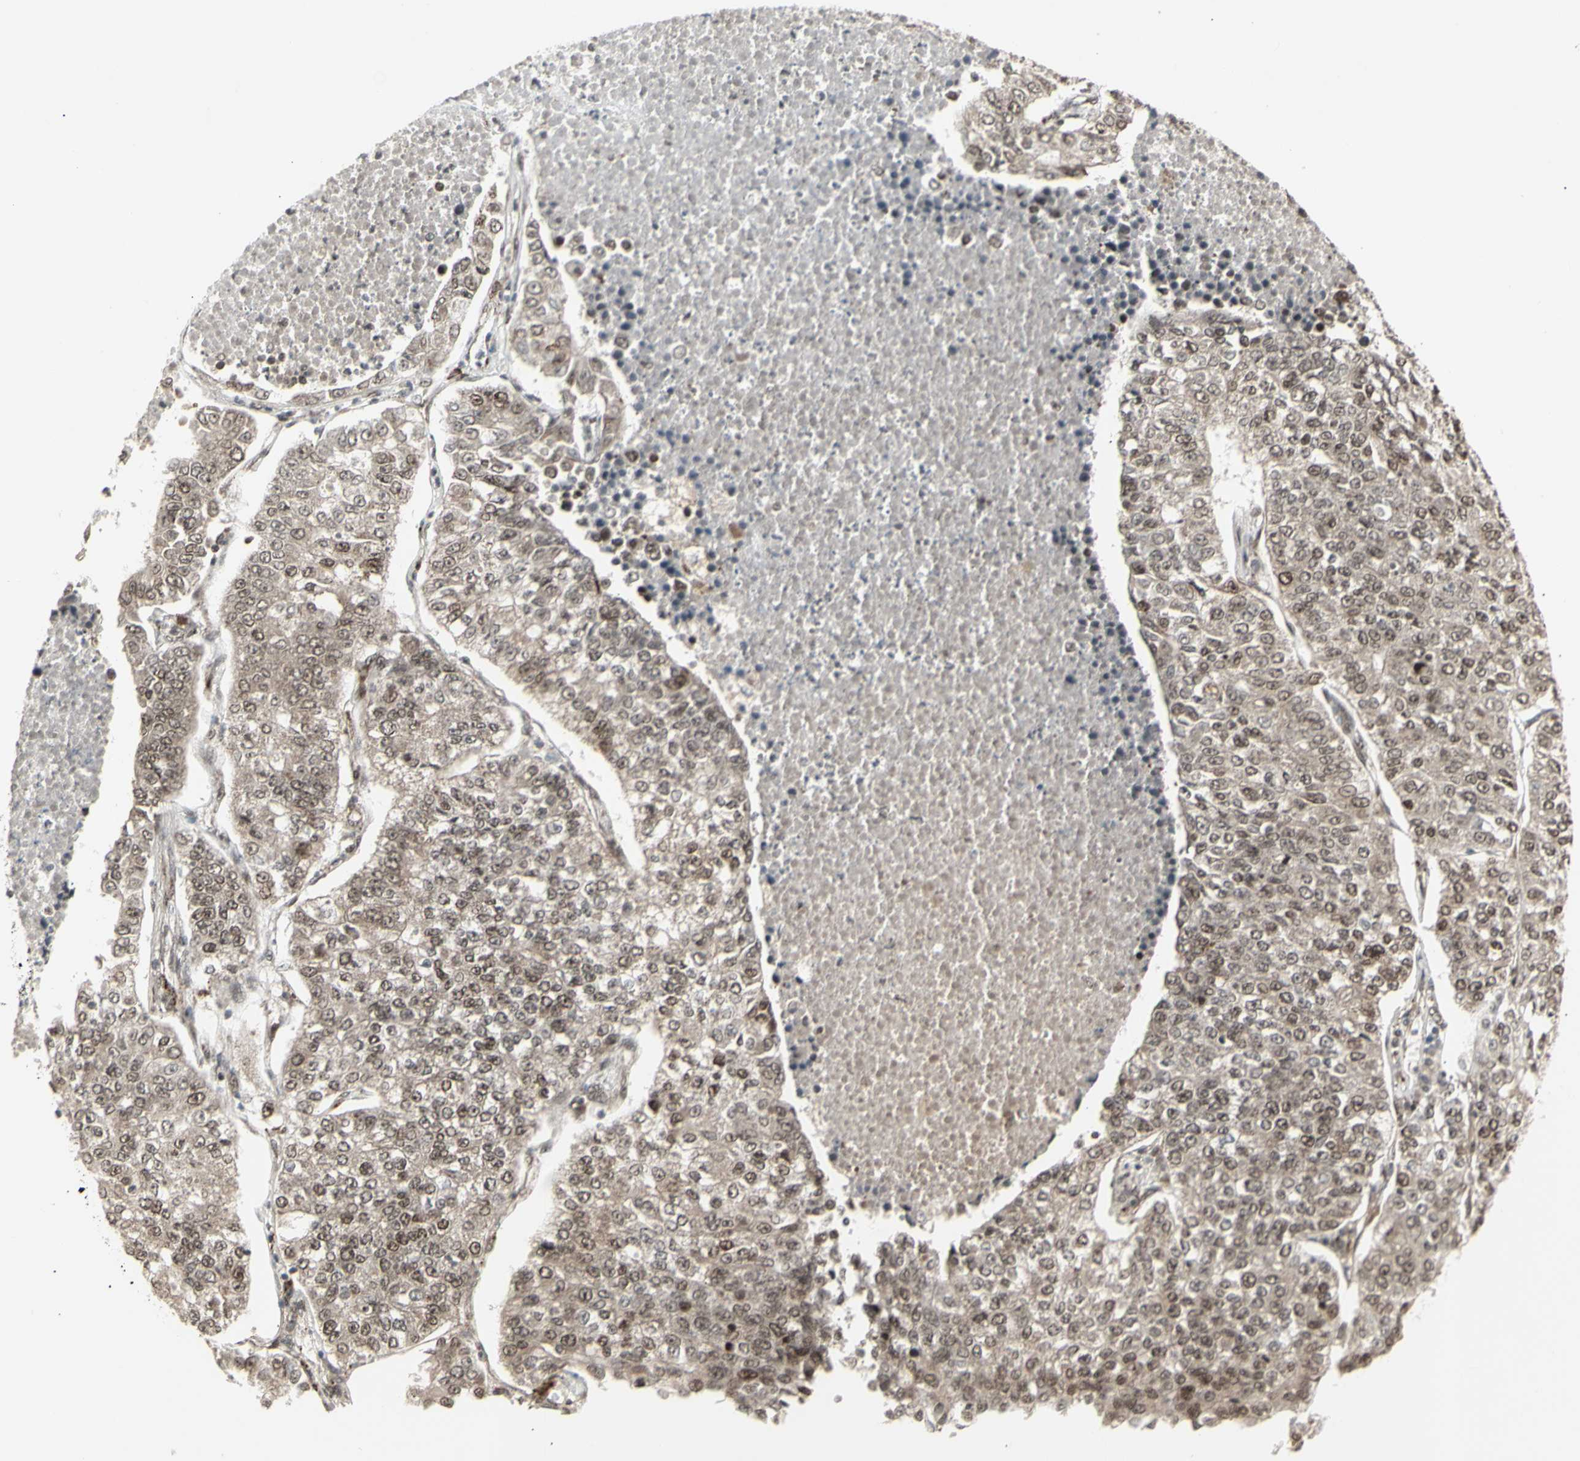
{"staining": {"intensity": "moderate", "quantity": ">75%", "location": "cytoplasmic/membranous,nuclear"}, "tissue": "lung cancer", "cell_type": "Tumor cells", "image_type": "cancer", "snomed": [{"axis": "morphology", "description": "Adenocarcinoma, NOS"}, {"axis": "topography", "description": "Lung"}], "caption": "IHC photomicrograph of neoplastic tissue: human lung cancer (adenocarcinoma) stained using IHC shows medium levels of moderate protein expression localized specifically in the cytoplasmic/membranous and nuclear of tumor cells, appearing as a cytoplasmic/membranous and nuclear brown color.", "gene": "CBX1", "patient": {"sex": "male", "age": 49}}